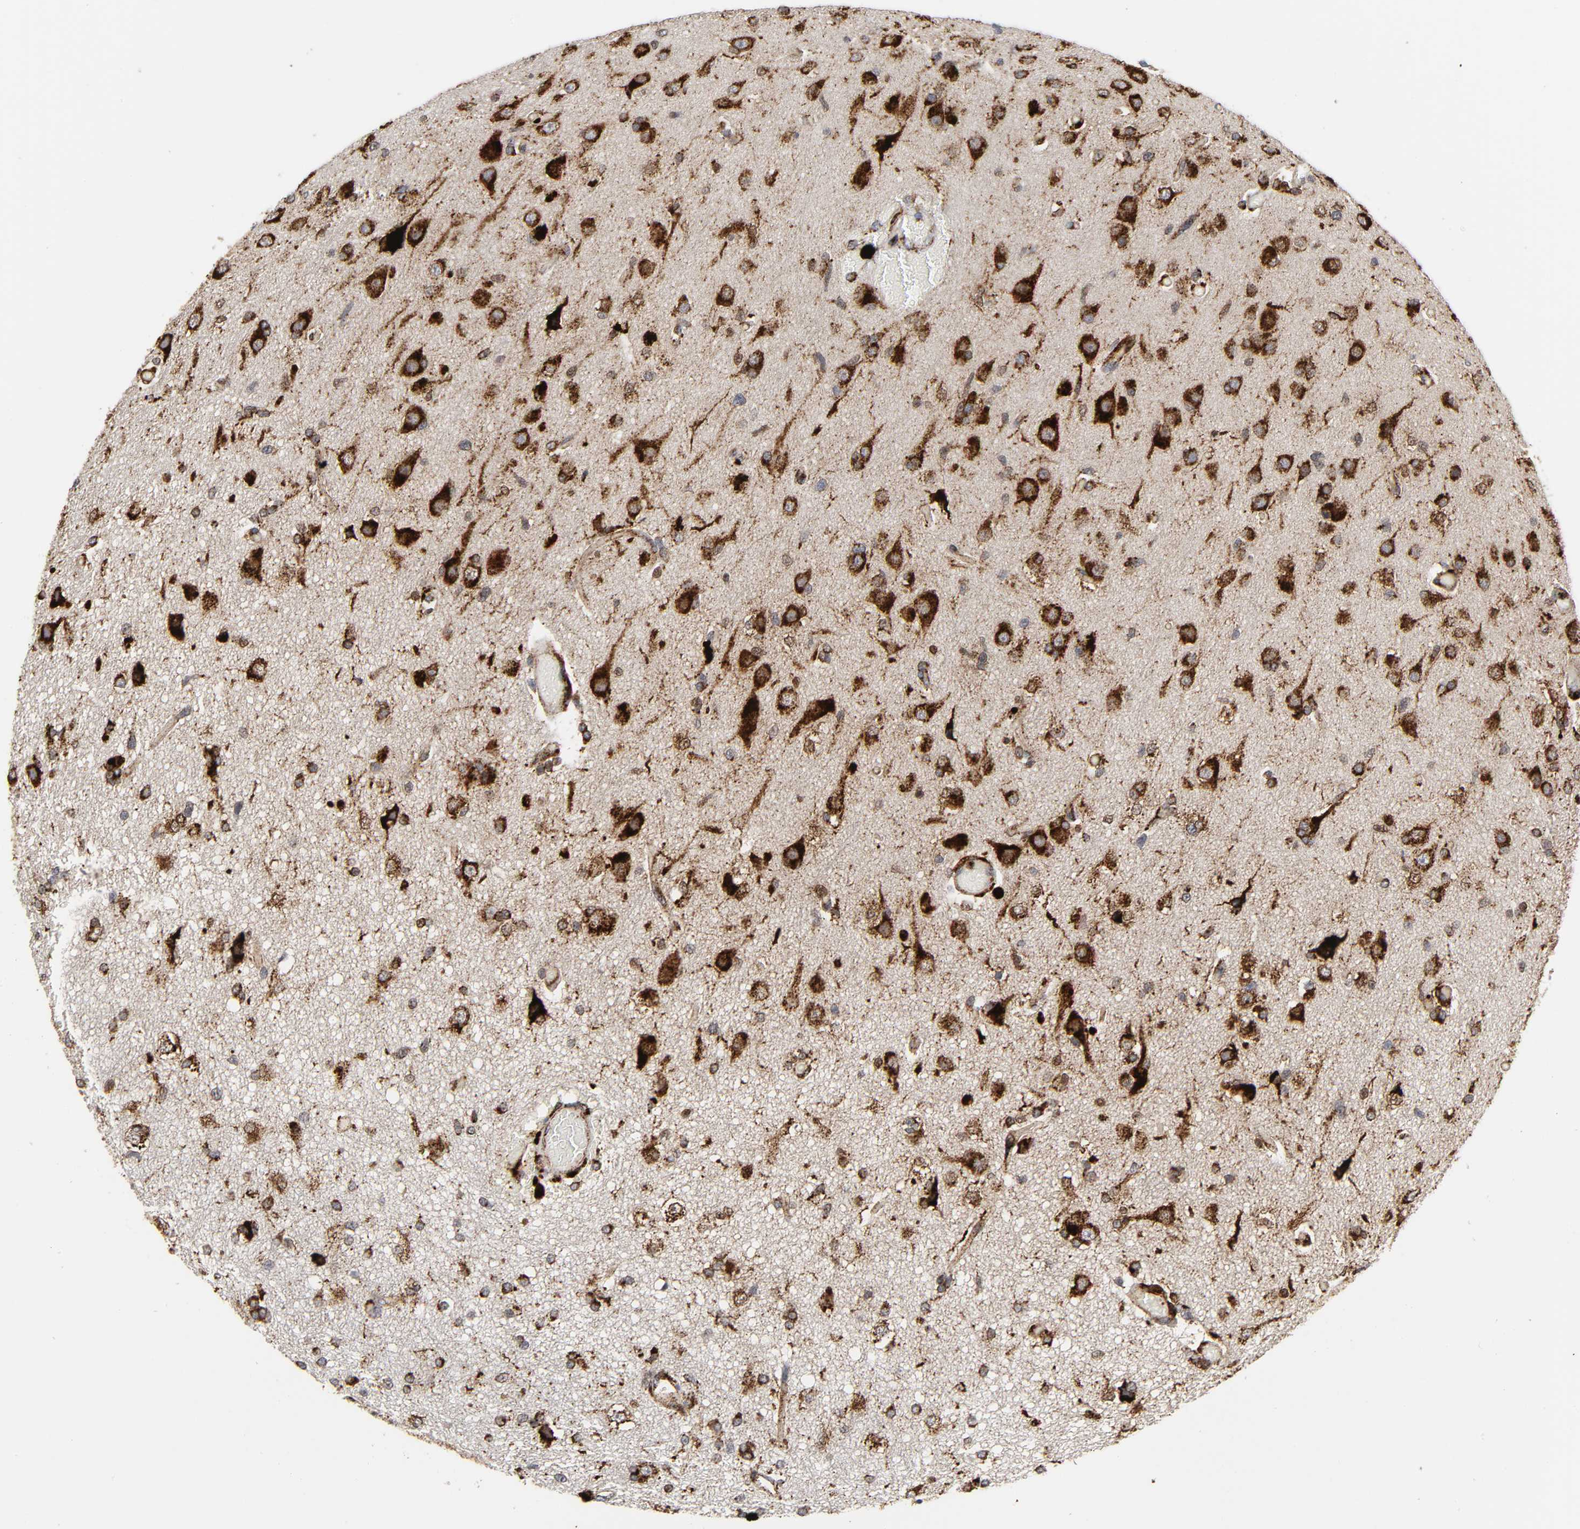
{"staining": {"intensity": "strong", "quantity": ">75%", "location": "cytoplasmic/membranous"}, "tissue": "glioma", "cell_type": "Tumor cells", "image_type": "cancer", "snomed": [{"axis": "morphology", "description": "Glioma, malignant, High grade"}, {"axis": "topography", "description": "Brain"}], "caption": "Immunohistochemical staining of human glioma reveals strong cytoplasmic/membranous protein staining in about >75% of tumor cells.", "gene": "PSAP", "patient": {"sex": "male", "age": 33}}